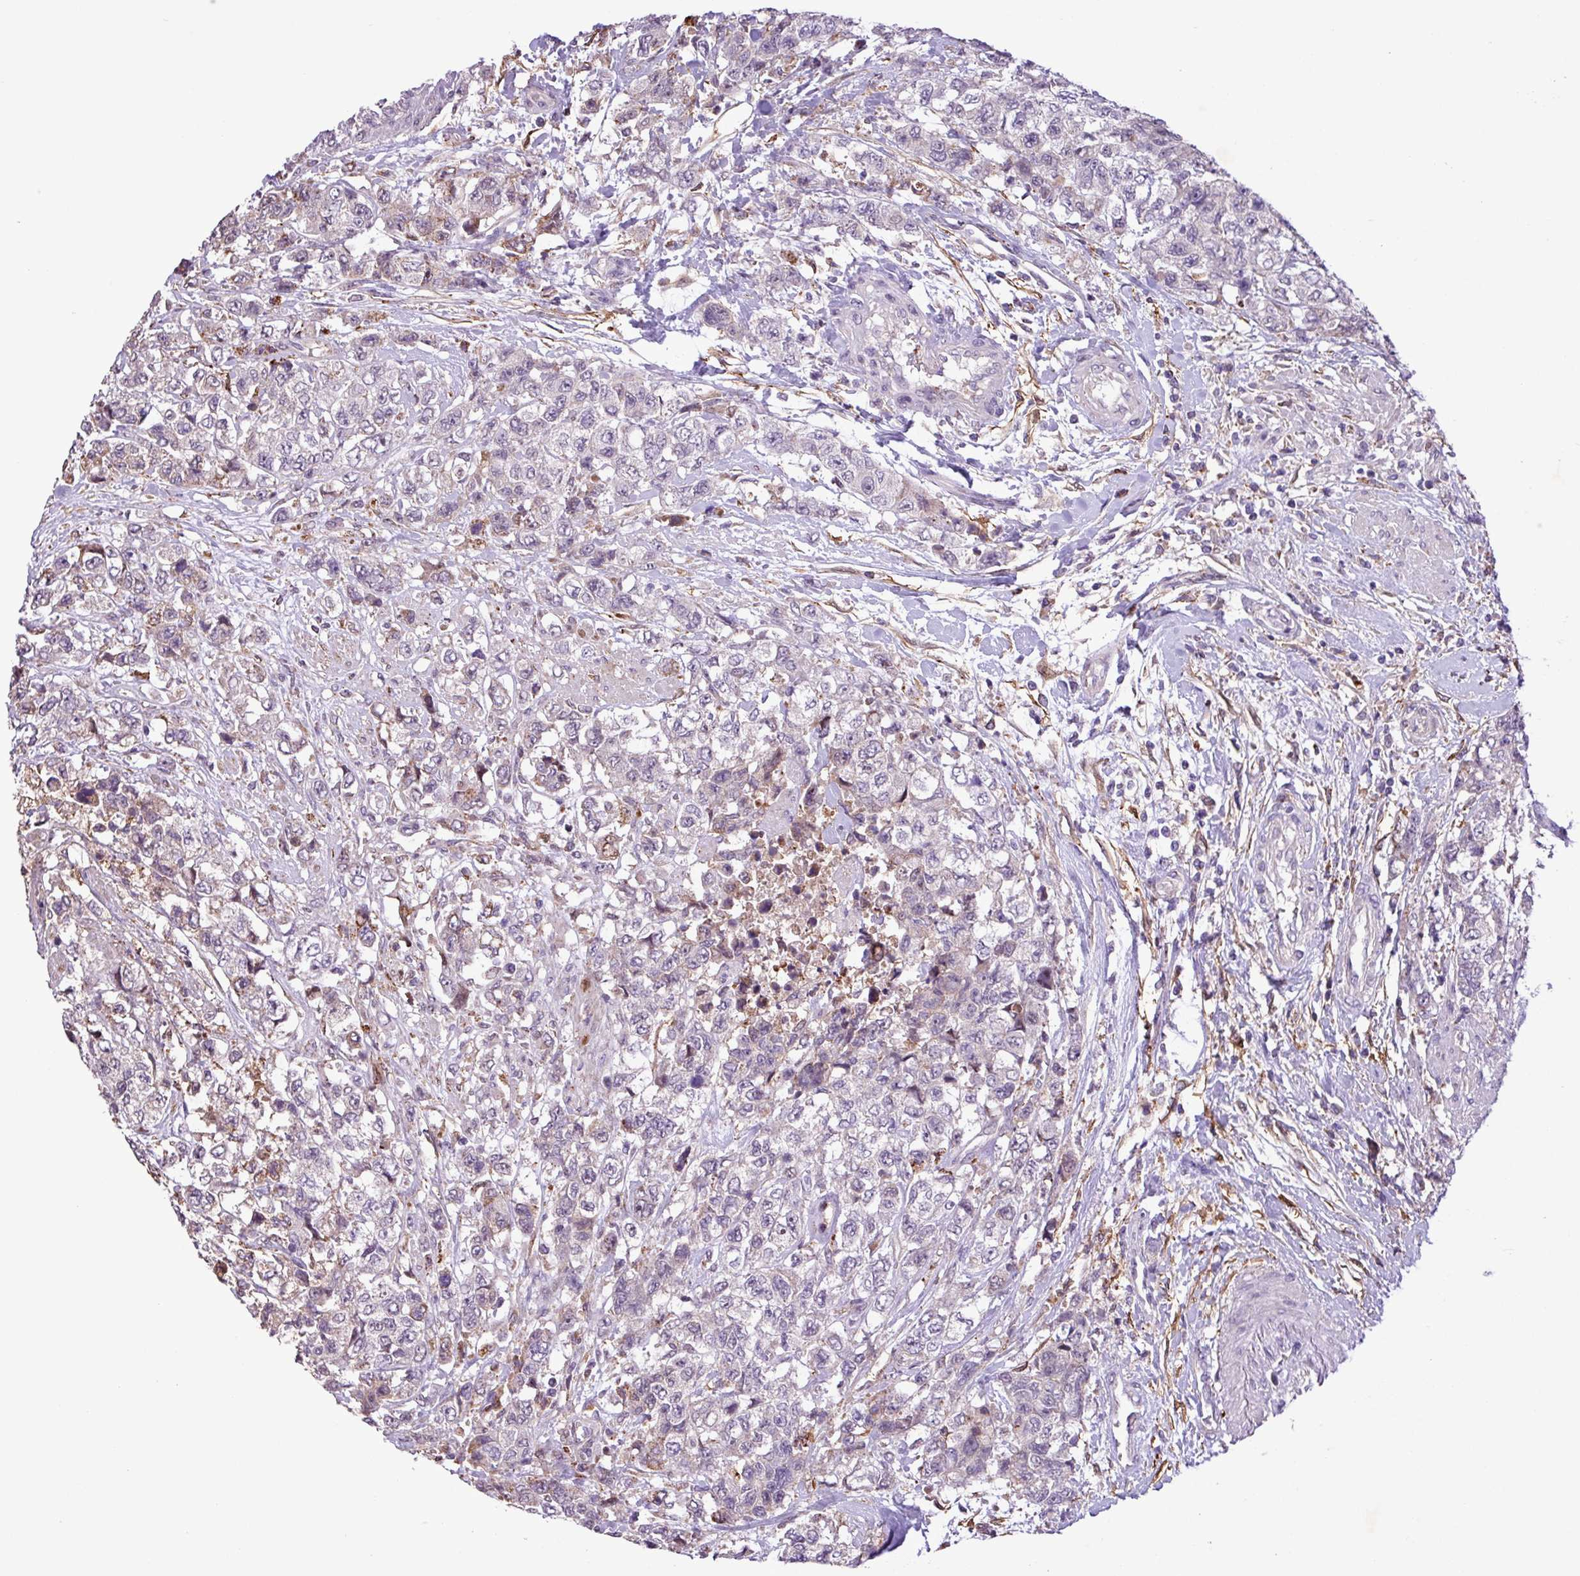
{"staining": {"intensity": "negative", "quantity": "none", "location": "none"}, "tissue": "urothelial cancer", "cell_type": "Tumor cells", "image_type": "cancer", "snomed": [{"axis": "morphology", "description": "Urothelial carcinoma, High grade"}, {"axis": "topography", "description": "Urinary bladder"}], "caption": "Immunohistochemistry (IHC) of human urothelial carcinoma (high-grade) demonstrates no expression in tumor cells. Nuclei are stained in blue.", "gene": "RPP25L", "patient": {"sex": "female", "age": 78}}